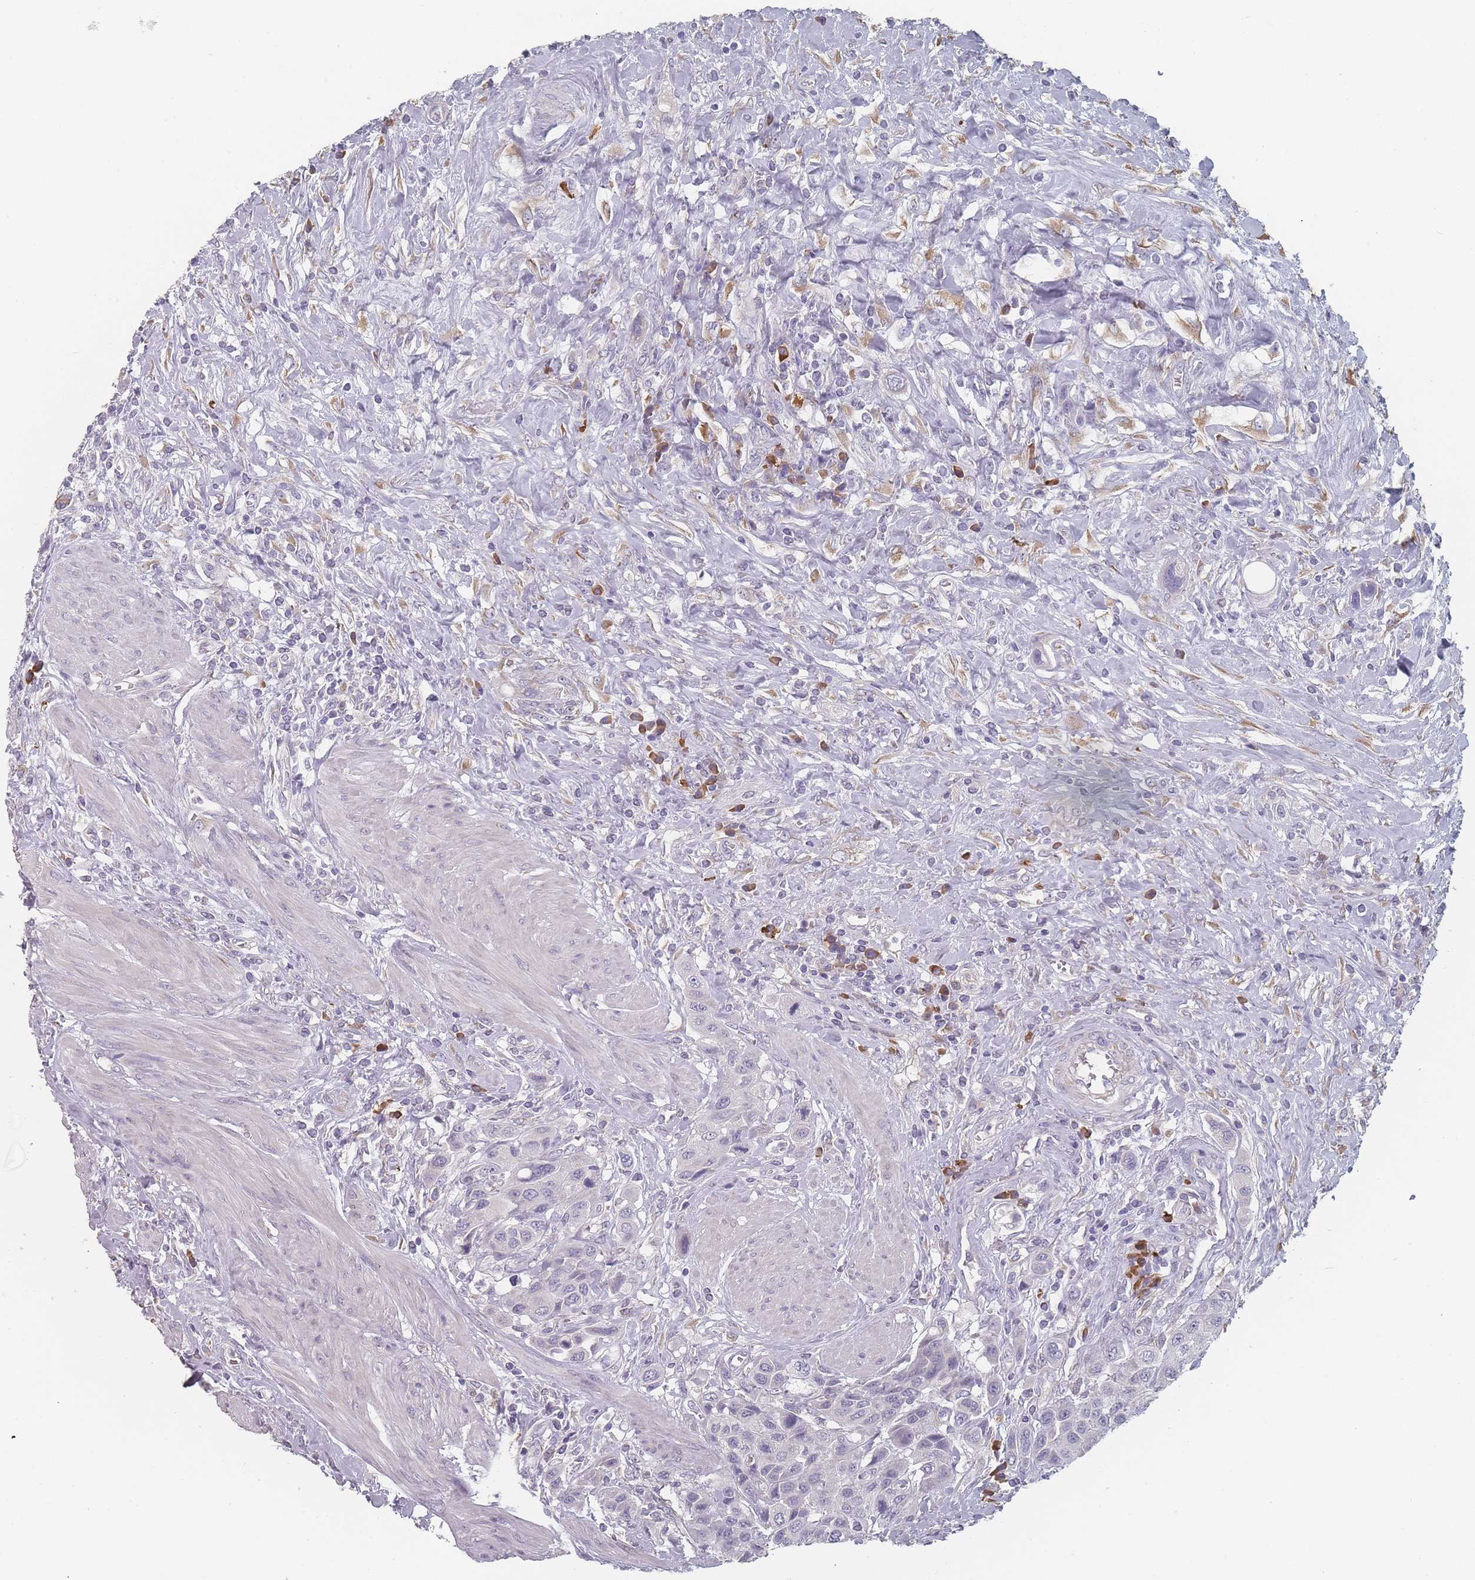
{"staining": {"intensity": "negative", "quantity": "none", "location": "none"}, "tissue": "urothelial cancer", "cell_type": "Tumor cells", "image_type": "cancer", "snomed": [{"axis": "morphology", "description": "Urothelial carcinoma, High grade"}, {"axis": "topography", "description": "Urinary bladder"}], "caption": "This is a image of immunohistochemistry (IHC) staining of high-grade urothelial carcinoma, which shows no expression in tumor cells. (DAB immunohistochemistry, high magnification).", "gene": "SLC35E4", "patient": {"sex": "male", "age": 50}}